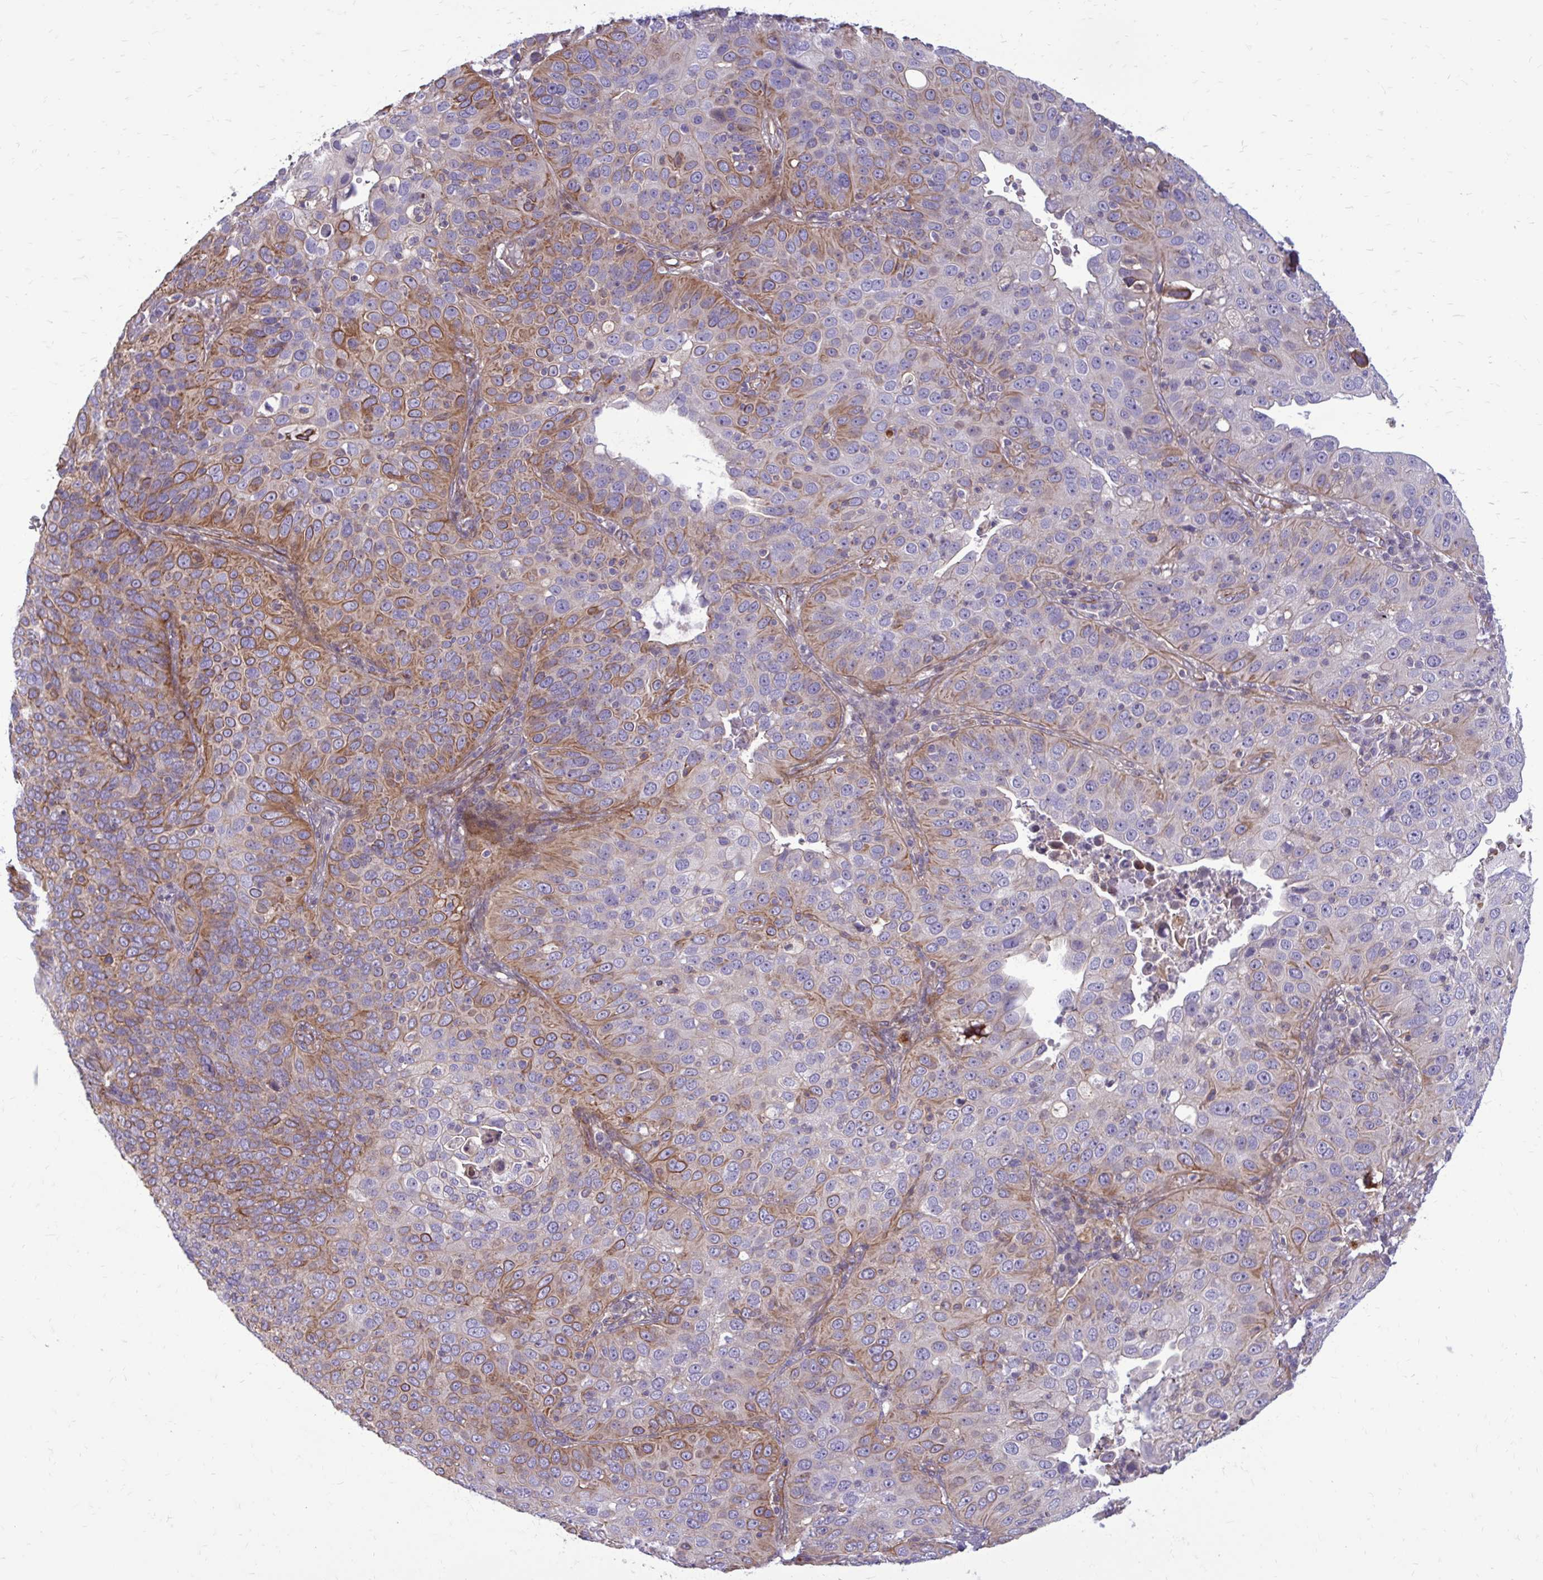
{"staining": {"intensity": "moderate", "quantity": "25%-75%", "location": "cytoplasmic/membranous"}, "tissue": "cervical cancer", "cell_type": "Tumor cells", "image_type": "cancer", "snomed": [{"axis": "morphology", "description": "Squamous cell carcinoma, NOS"}, {"axis": "topography", "description": "Cervix"}], "caption": "Cervical cancer stained for a protein reveals moderate cytoplasmic/membranous positivity in tumor cells.", "gene": "FAP", "patient": {"sex": "female", "age": 36}}